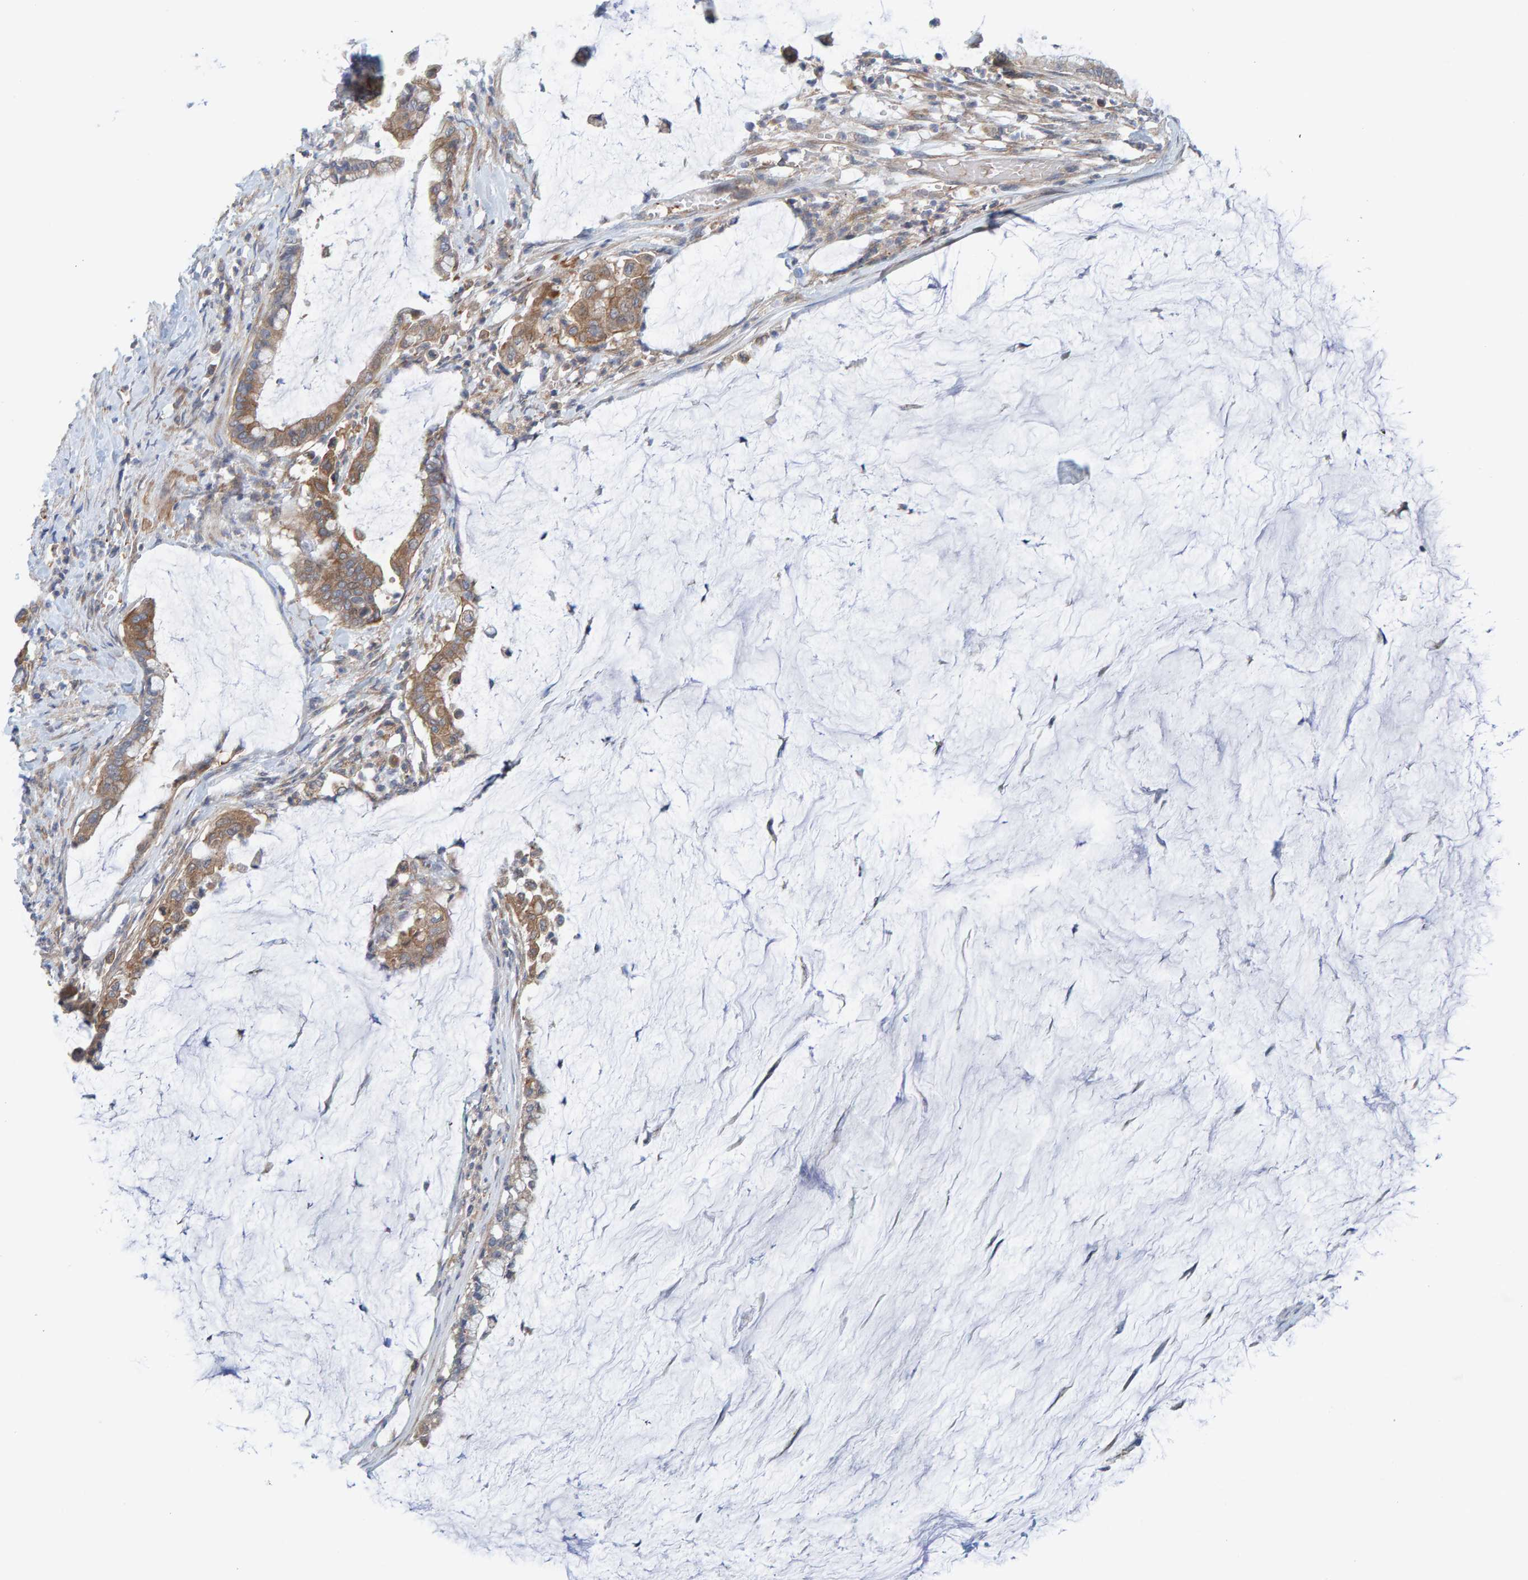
{"staining": {"intensity": "moderate", "quantity": ">75%", "location": "cytoplasmic/membranous"}, "tissue": "pancreatic cancer", "cell_type": "Tumor cells", "image_type": "cancer", "snomed": [{"axis": "morphology", "description": "Adenocarcinoma, NOS"}, {"axis": "topography", "description": "Pancreas"}], "caption": "Pancreatic adenocarcinoma tissue shows moderate cytoplasmic/membranous expression in about >75% of tumor cells", "gene": "UBAP1", "patient": {"sex": "male", "age": 41}}